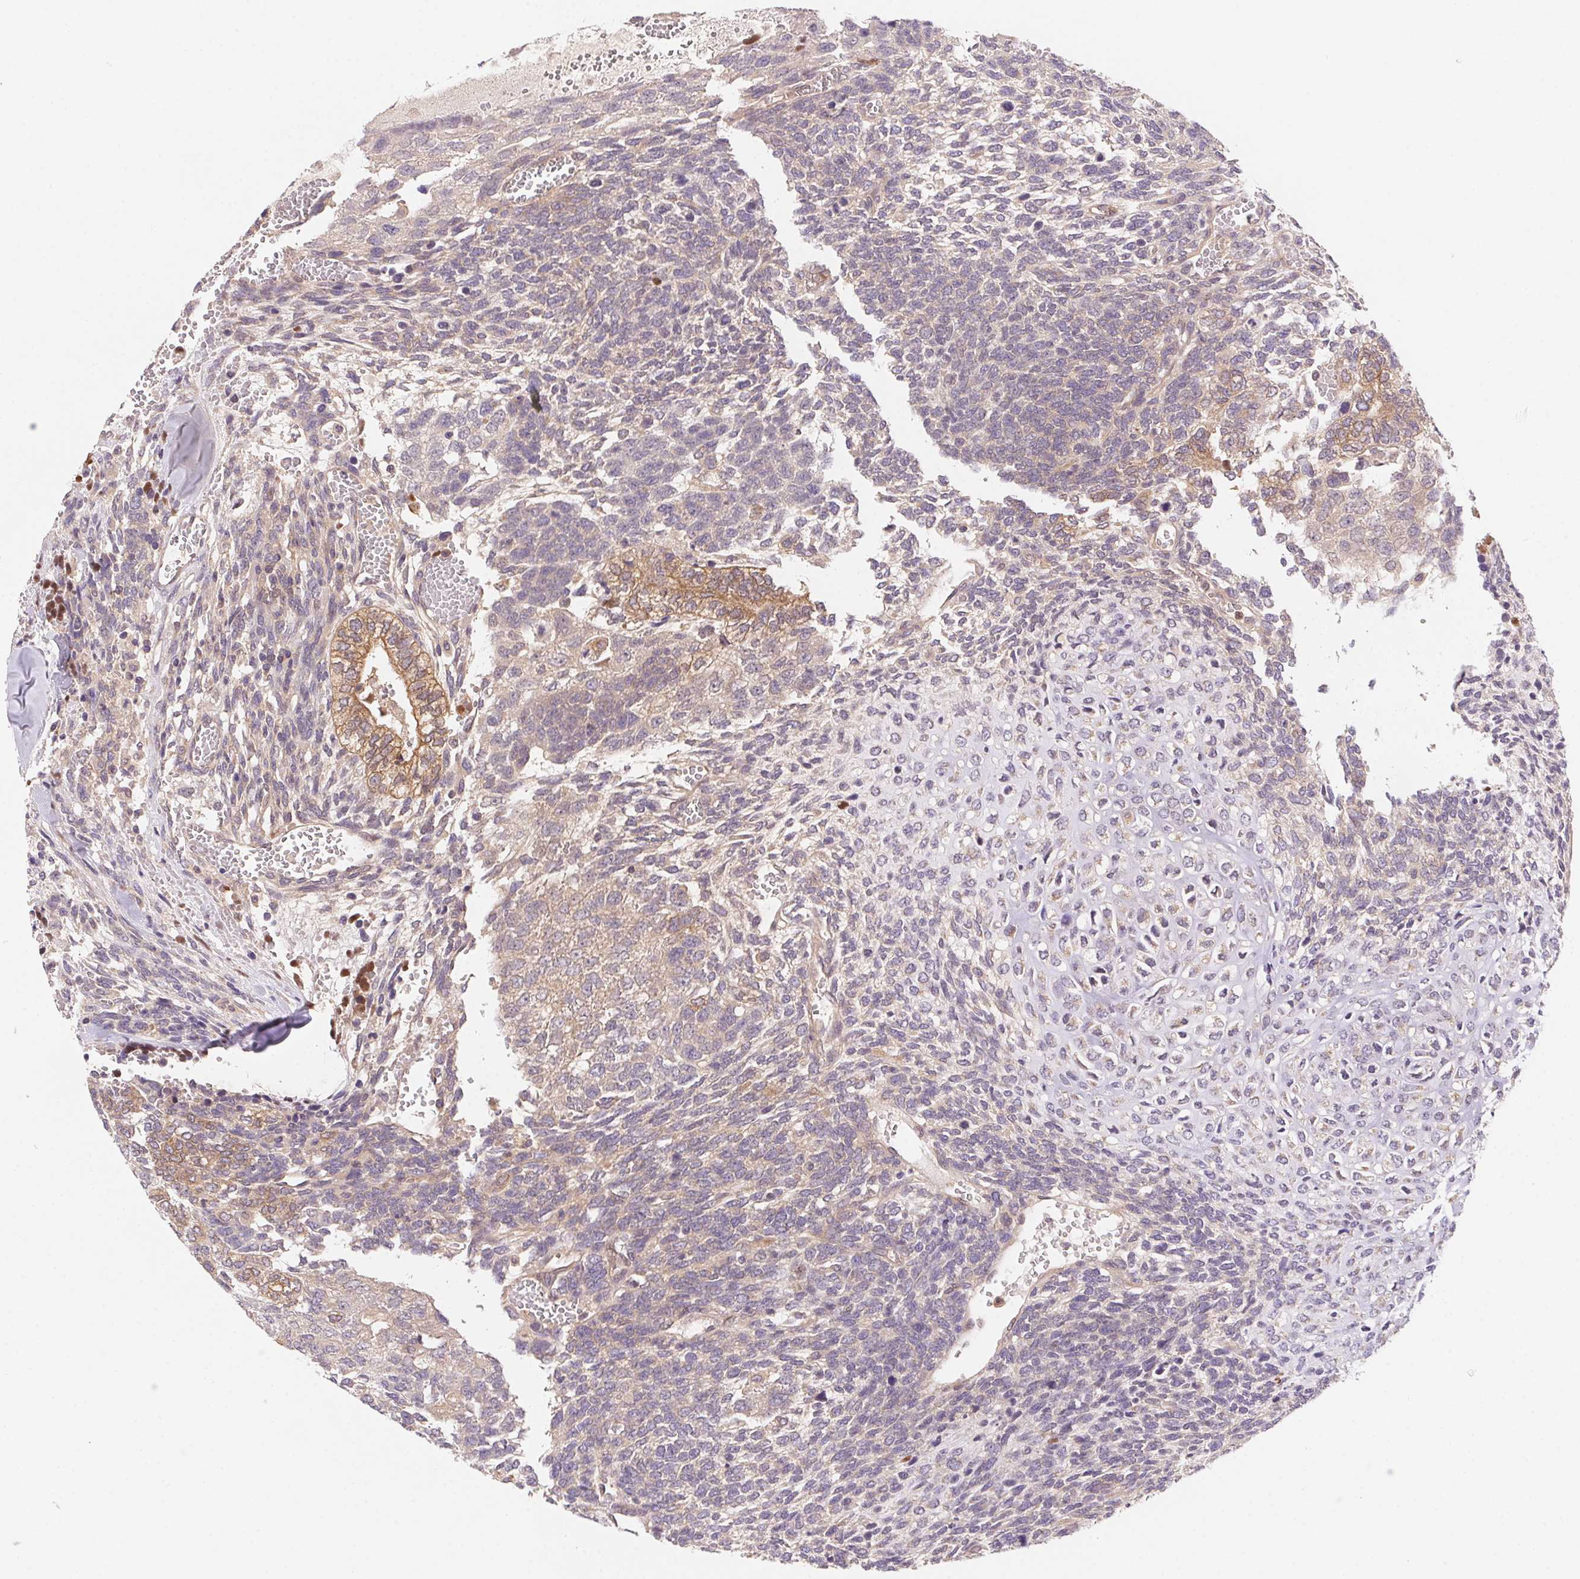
{"staining": {"intensity": "weak", "quantity": "<25%", "location": "cytoplasmic/membranous"}, "tissue": "testis cancer", "cell_type": "Tumor cells", "image_type": "cancer", "snomed": [{"axis": "morphology", "description": "Normal tissue, NOS"}, {"axis": "morphology", "description": "Carcinoma, Embryonal, NOS"}, {"axis": "topography", "description": "Testis"}, {"axis": "topography", "description": "Epididymis"}], "caption": "Tumor cells are negative for protein expression in human testis embryonal carcinoma.", "gene": "PRKAA1", "patient": {"sex": "male", "age": 23}}